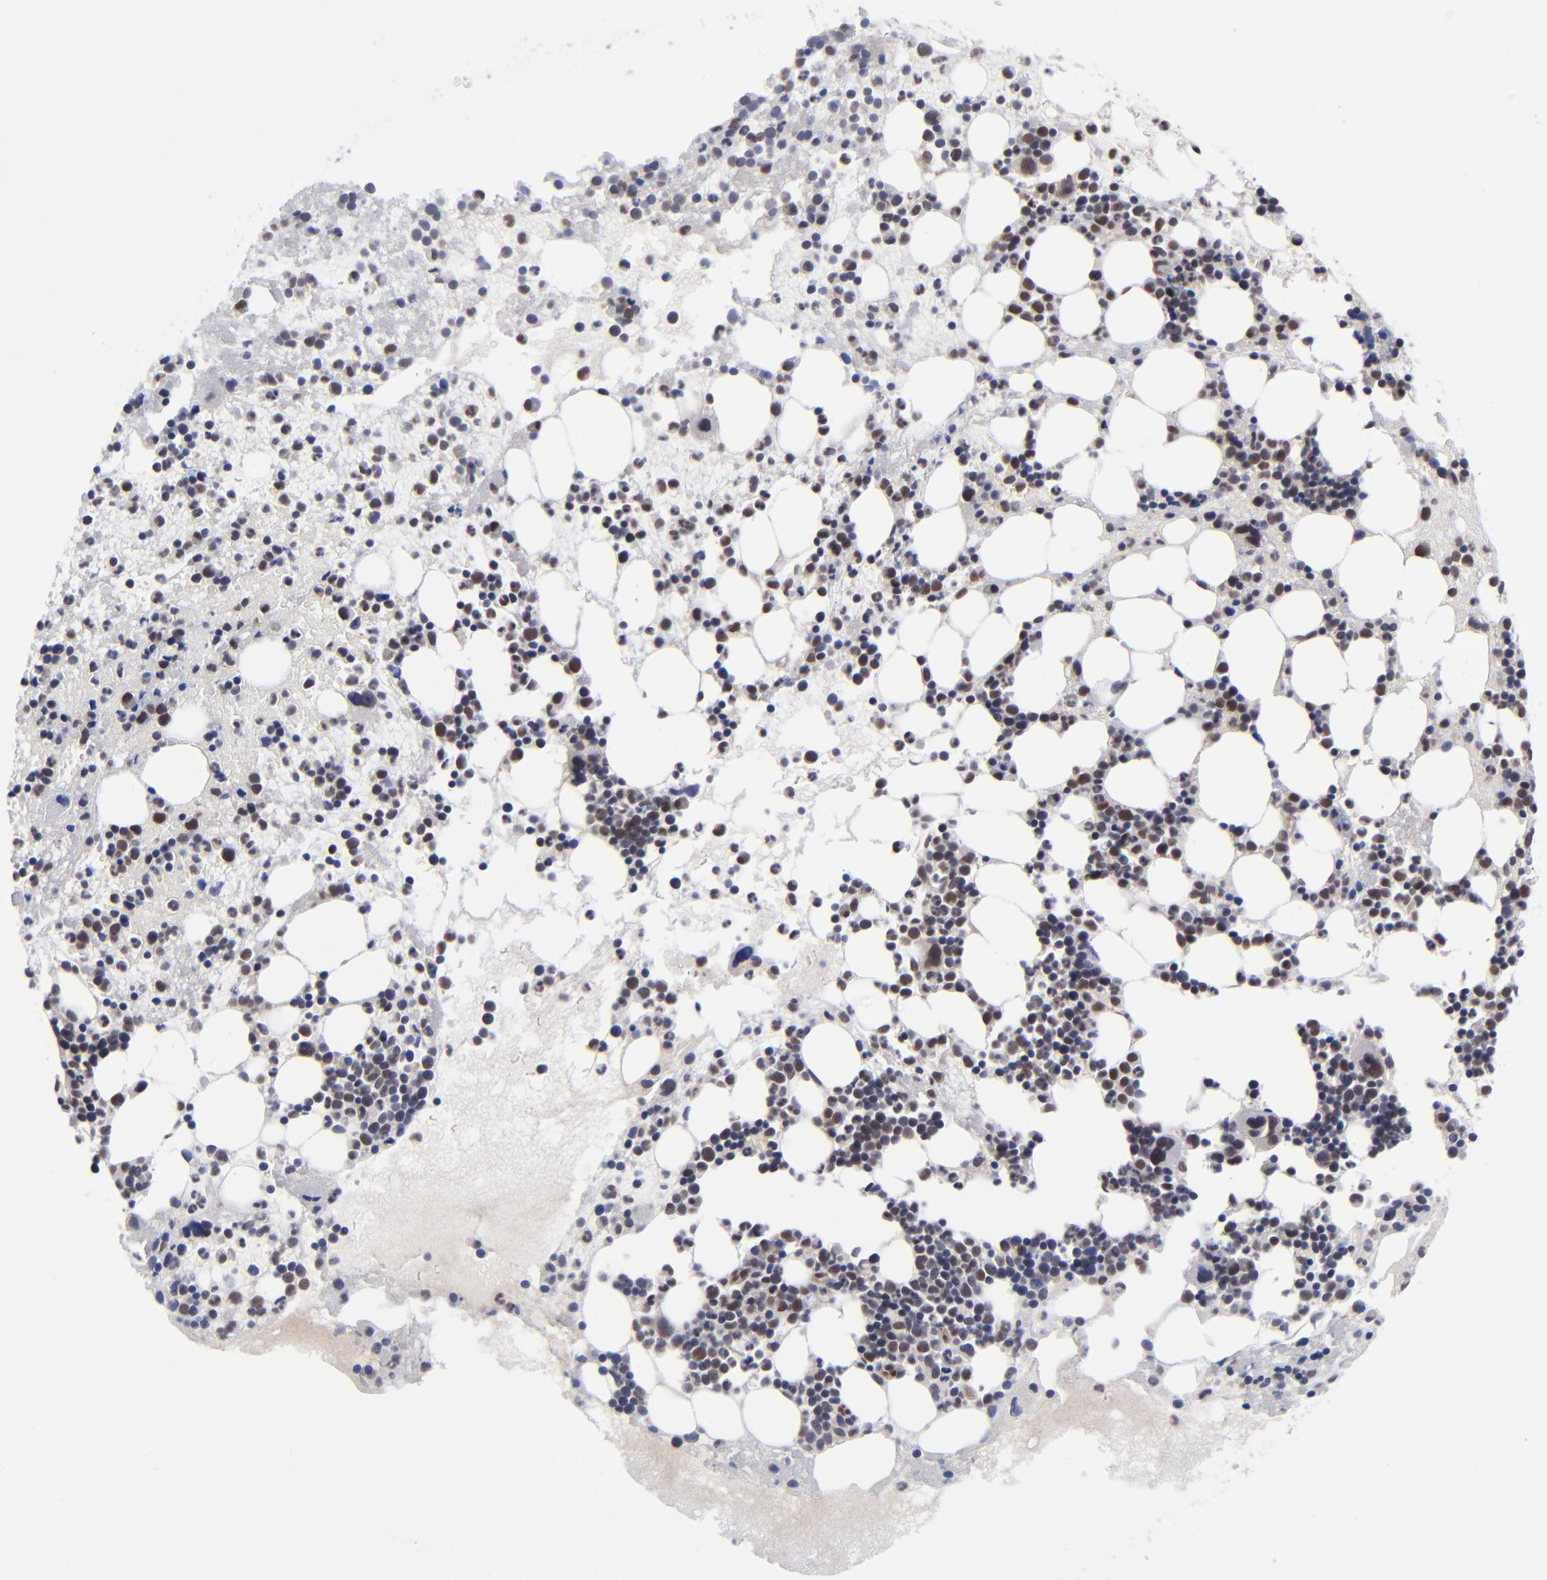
{"staining": {"intensity": "strong", "quantity": "25%-75%", "location": "nuclear"}, "tissue": "bone marrow", "cell_type": "Hematopoietic cells", "image_type": "normal", "snomed": [{"axis": "morphology", "description": "Normal tissue, NOS"}, {"axis": "topography", "description": "Bone marrow"}], "caption": "Protein analysis of unremarkable bone marrow demonstrates strong nuclear positivity in approximately 25%-75% of hematopoietic cells.", "gene": "ZNF419", "patient": {"sex": "male", "age": 15}}